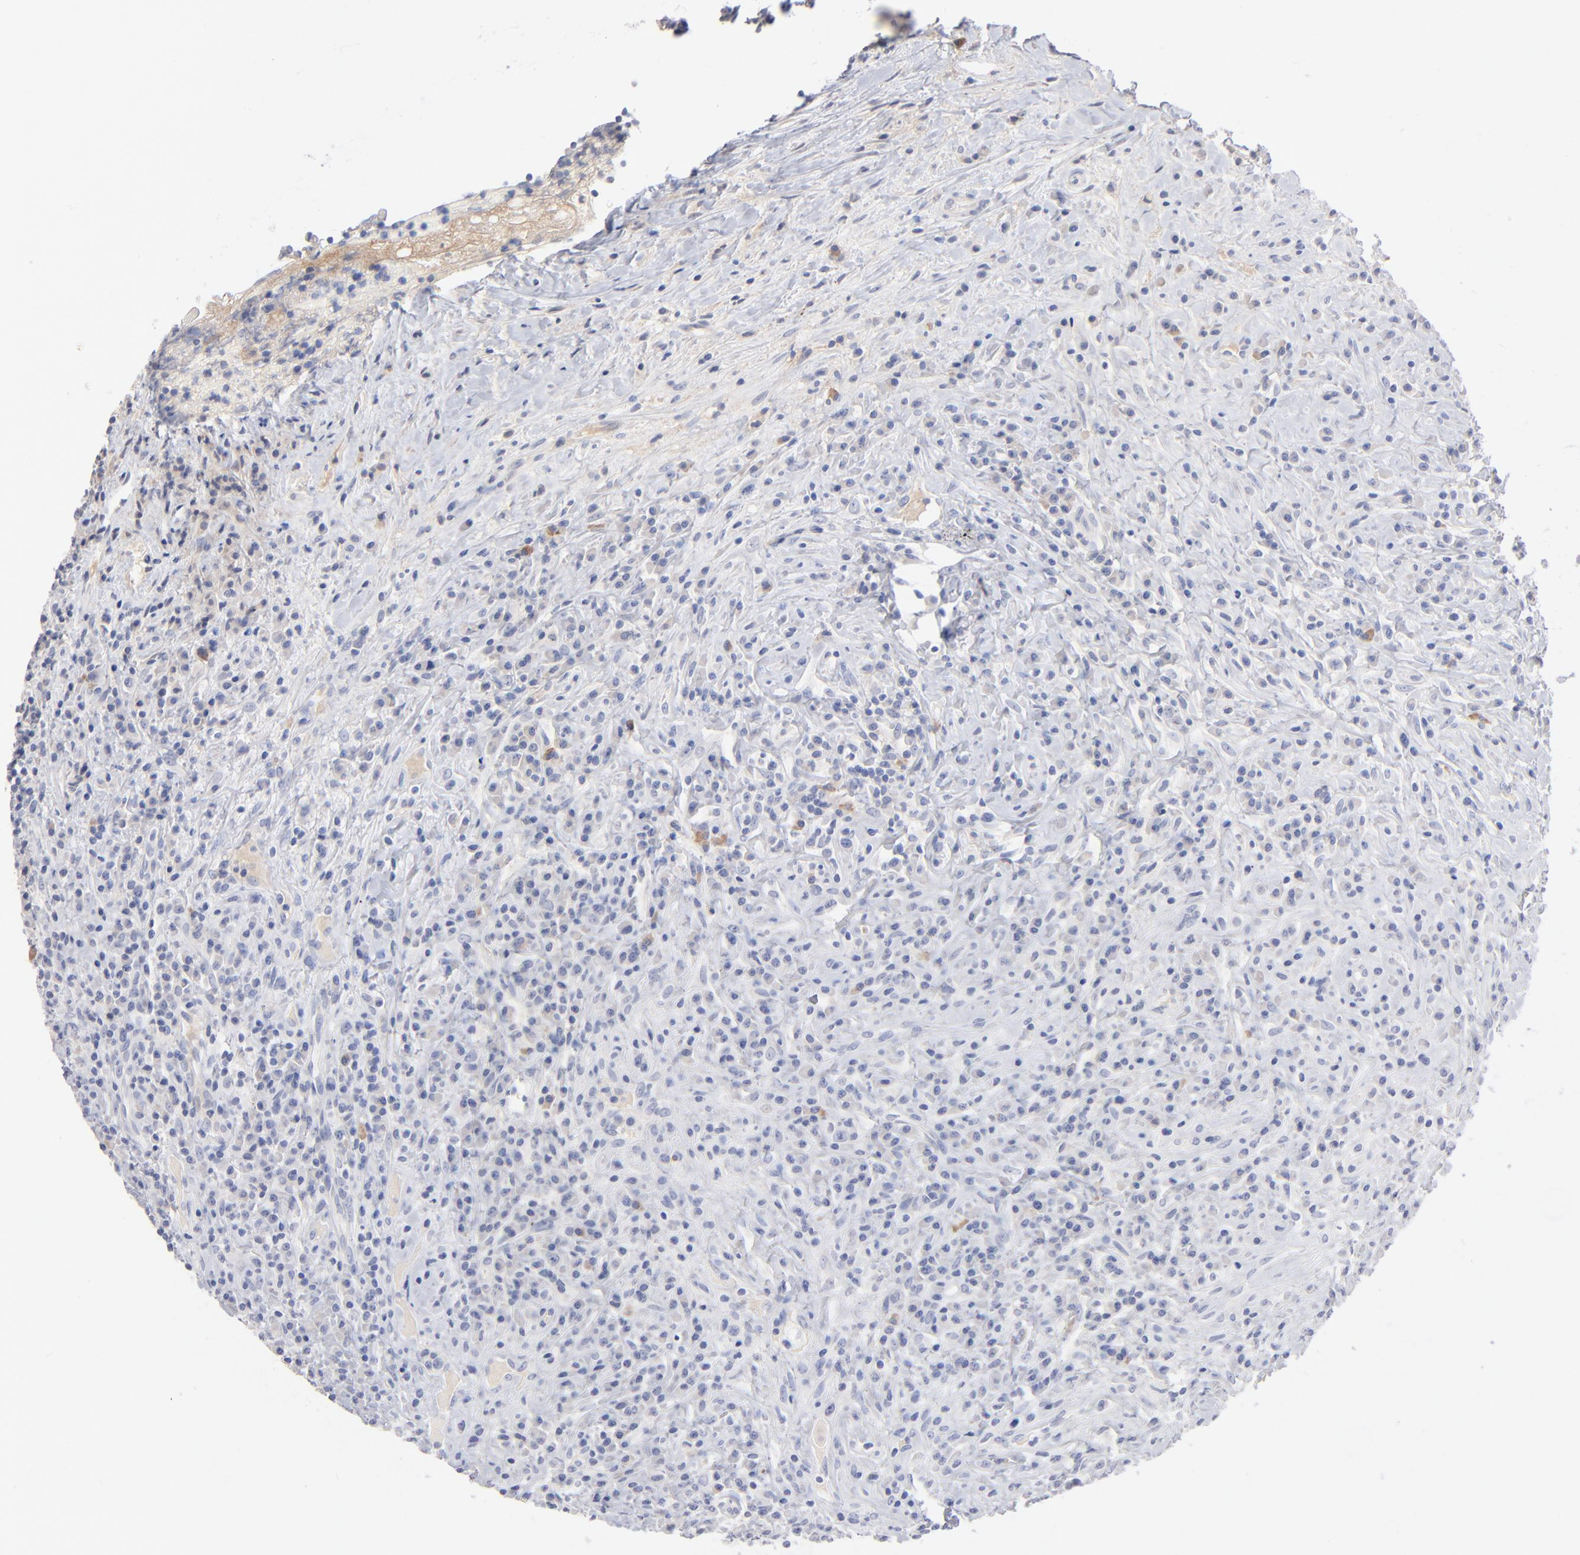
{"staining": {"intensity": "weak", "quantity": "<25%", "location": "cytoplasmic/membranous"}, "tissue": "lymphoma", "cell_type": "Tumor cells", "image_type": "cancer", "snomed": [{"axis": "morphology", "description": "Hodgkin's disease, NOS"}, {"axis": "topography", "description": "Lymph node"}], "caption": "Immunohistochemical staining of Hodgkin's disease reveals no significant positivity in tumor cells. Nuclei are stained in blue.", "gene": "F12", "patient": {"sex": "female", "age": 25}}